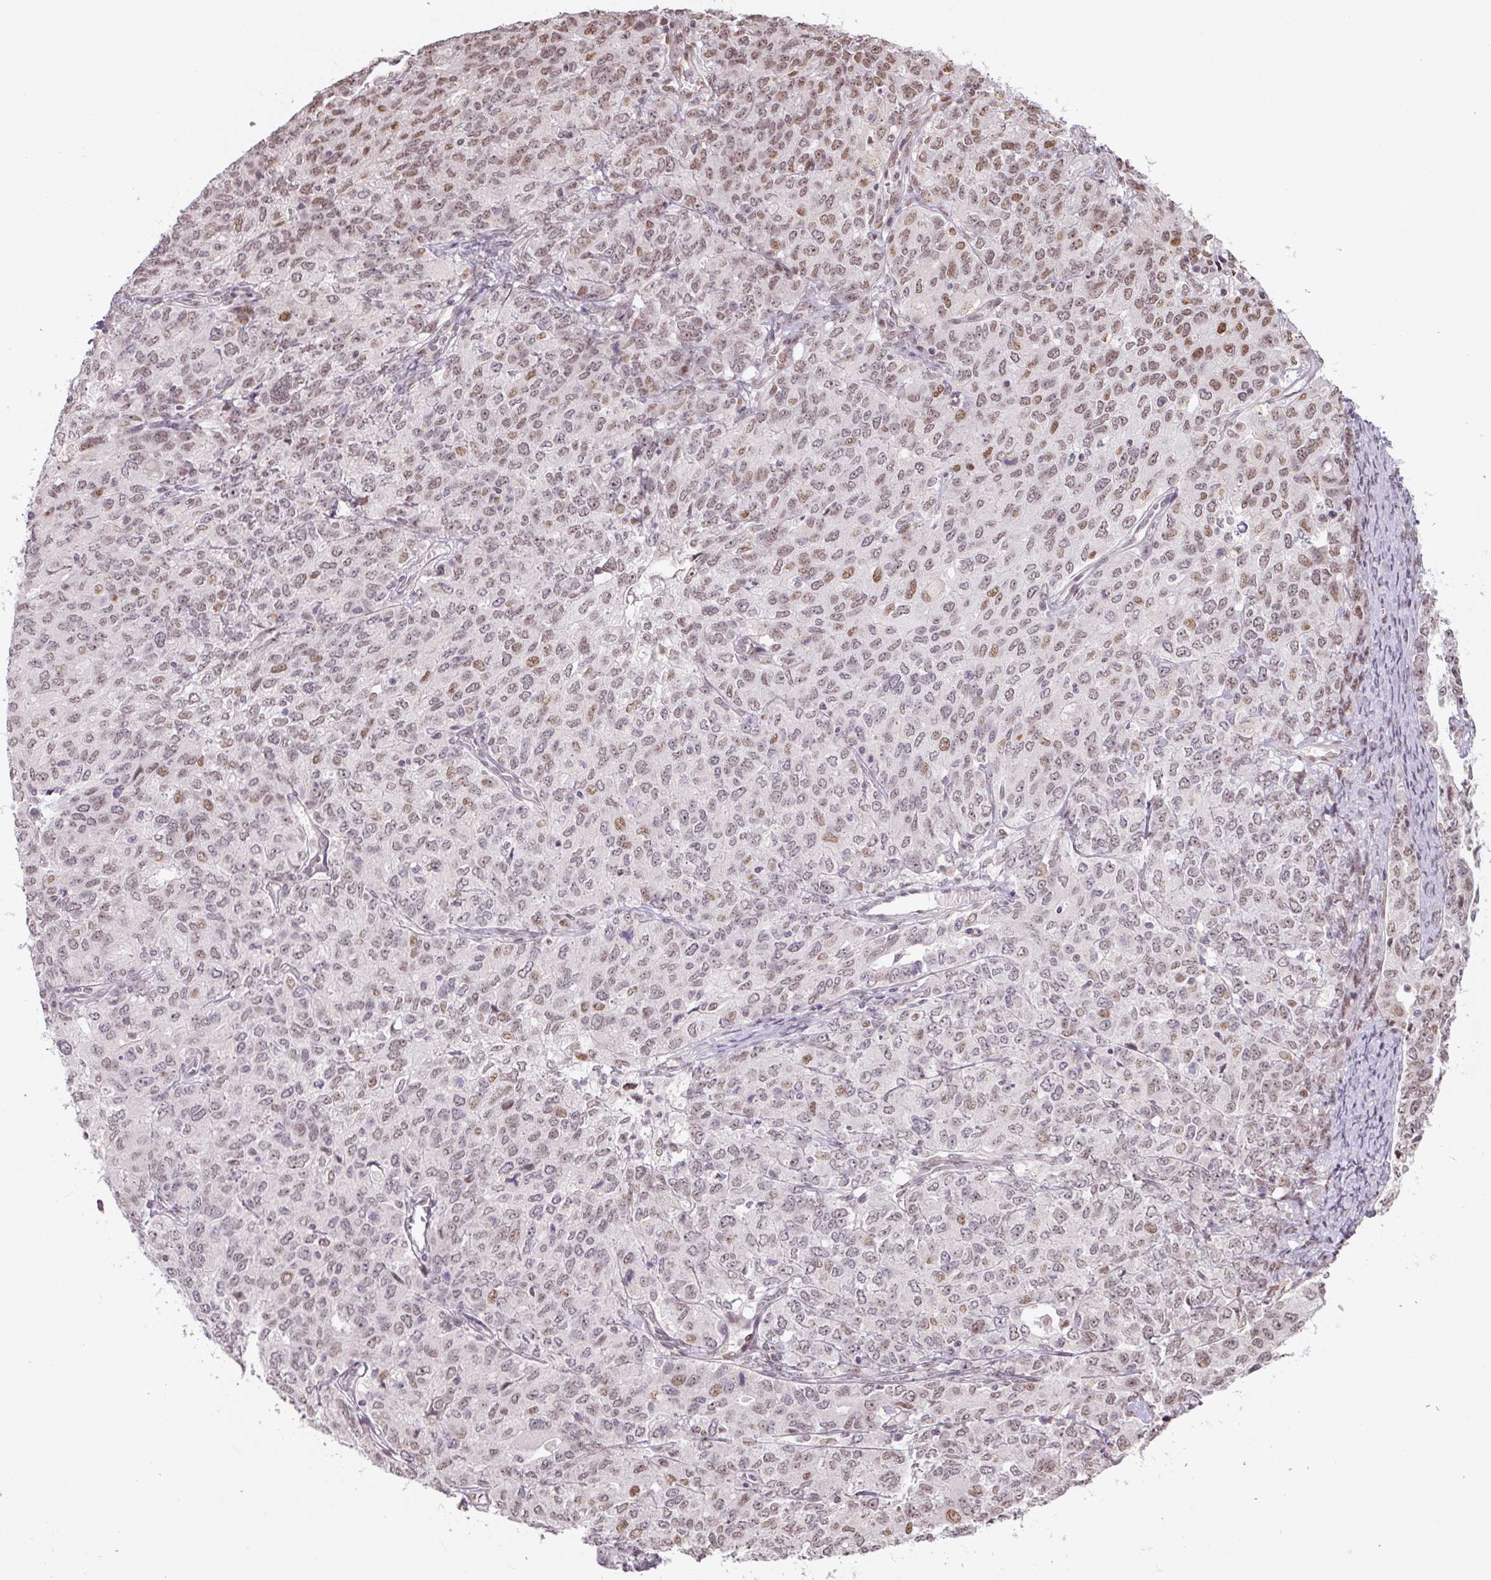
{"staining": {"intensity": "moderate", "quantity": "25%-75%", "location": "nuclear"}, "tissue": "ovarian cancer", "cell_type": "Tumor cells", "image_type": "cancer", "snomed": [{"axis": "morphology", "description": "Carcinoma, endometroid"}, {"axis": "topography", "description": "Ovary"}], "caption": "Human ovarian cancer (endometroid carcinoma) stained for a protein (brown) displays moderate nuclear positive expression in about 25%-75% of tumor cells.", "gene": "TCFL5", "patient": {"sex": "female", "age": 62}}